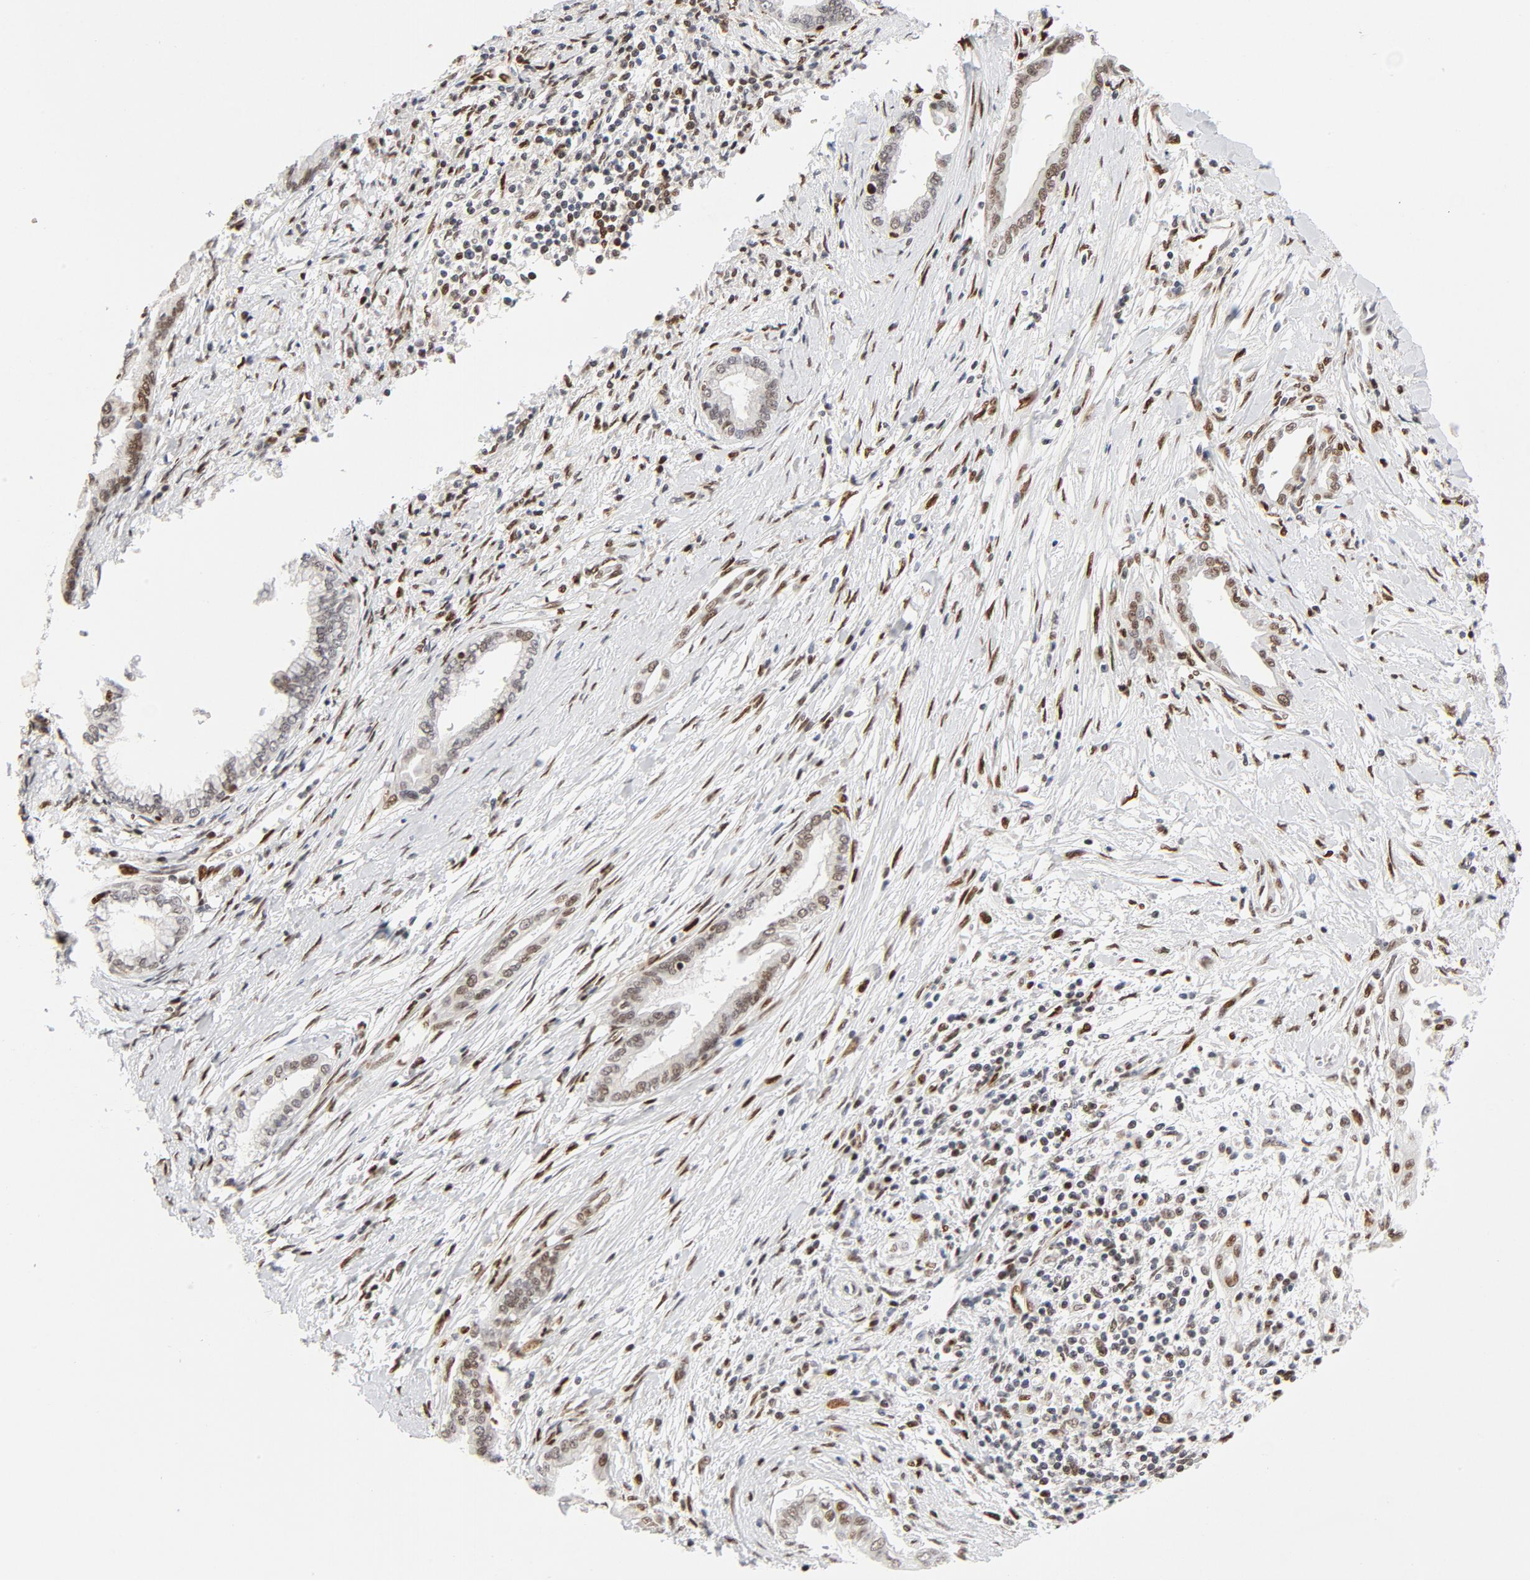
{"staining": {"intensity": "weak", "quantity": "25%-75%", "location": "nuclear"}, "tissue": "pancreatic cancer", "cell_type": "Tumor cells", "image_type": "cancer", "snomed": [{"axis": "morphology", "description": "Adenocarcinoma, NOS"}, {"axis": "topography", "description": "Pancreas"}], "caption": "Tumor cells reveal low levels of weak nuclear expression in approximately 25%-75% of cells in adenocarcinoma (pancreatic).", "gene": "MEF2A", "patient": {"sex": "female", "age": 64}}